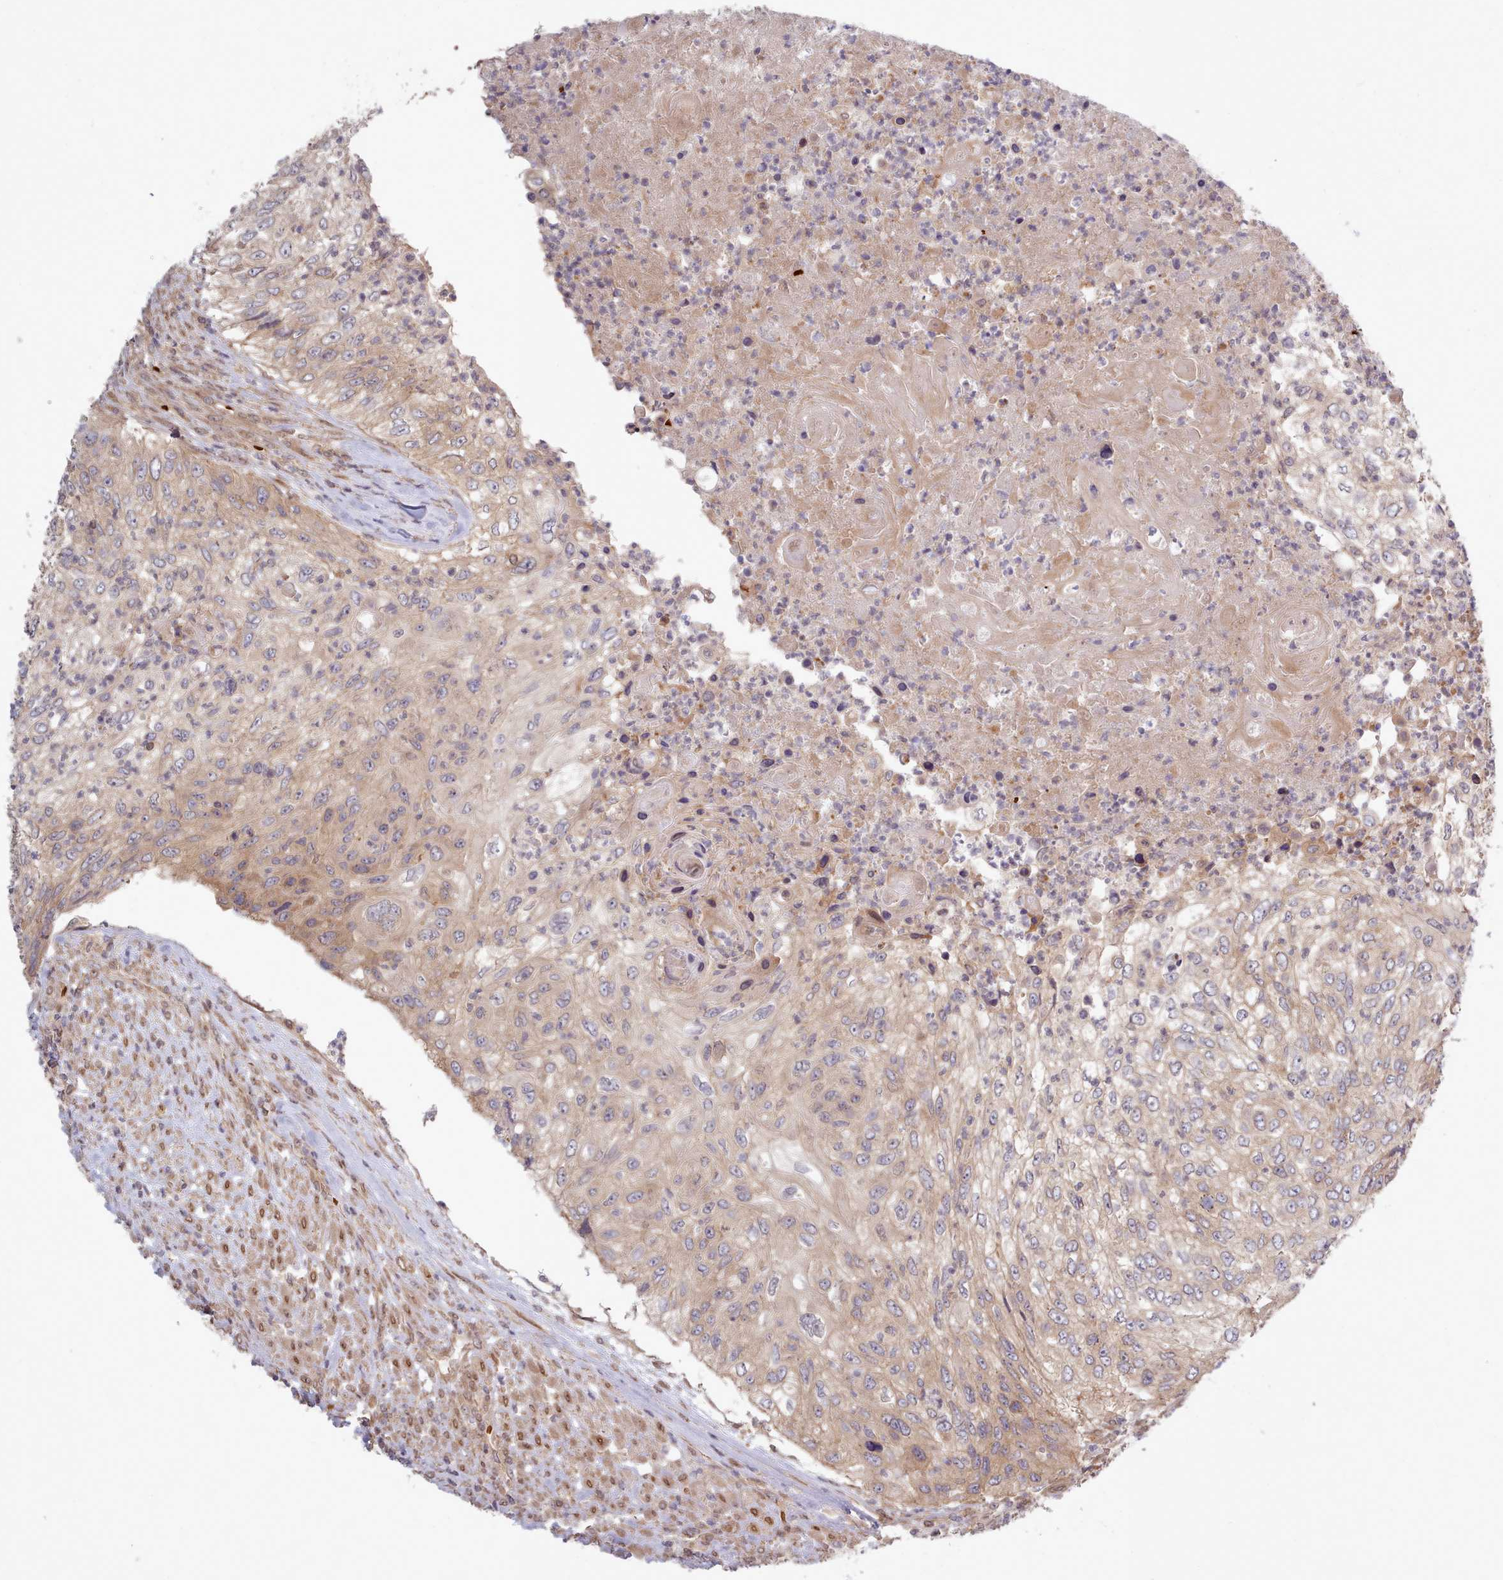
{"staining": {"intensity": "moderate", "quantity": "25%-75%", "location": "cytoplasmic/membranous"}, "tissue": "urothelial cancer", "cell_type": "Tumor cells", "image_type": "cancer", "snomed": [{"axis": "morphology", "description": "Urothelial carcinoma, High grade"}, {"axis": "topography", "description": "Urinary bladder"}], "caption": "Immunohistochemistry (IHC) (DAB) staining of human high-grade urothelial carcinoma reveals moderate cytoplasmic/membranous protein positivity in approximately 25%-75% of tumor cells.", "gene": "UBE2G1", "patient": {"sex": "female", "age": 60}}